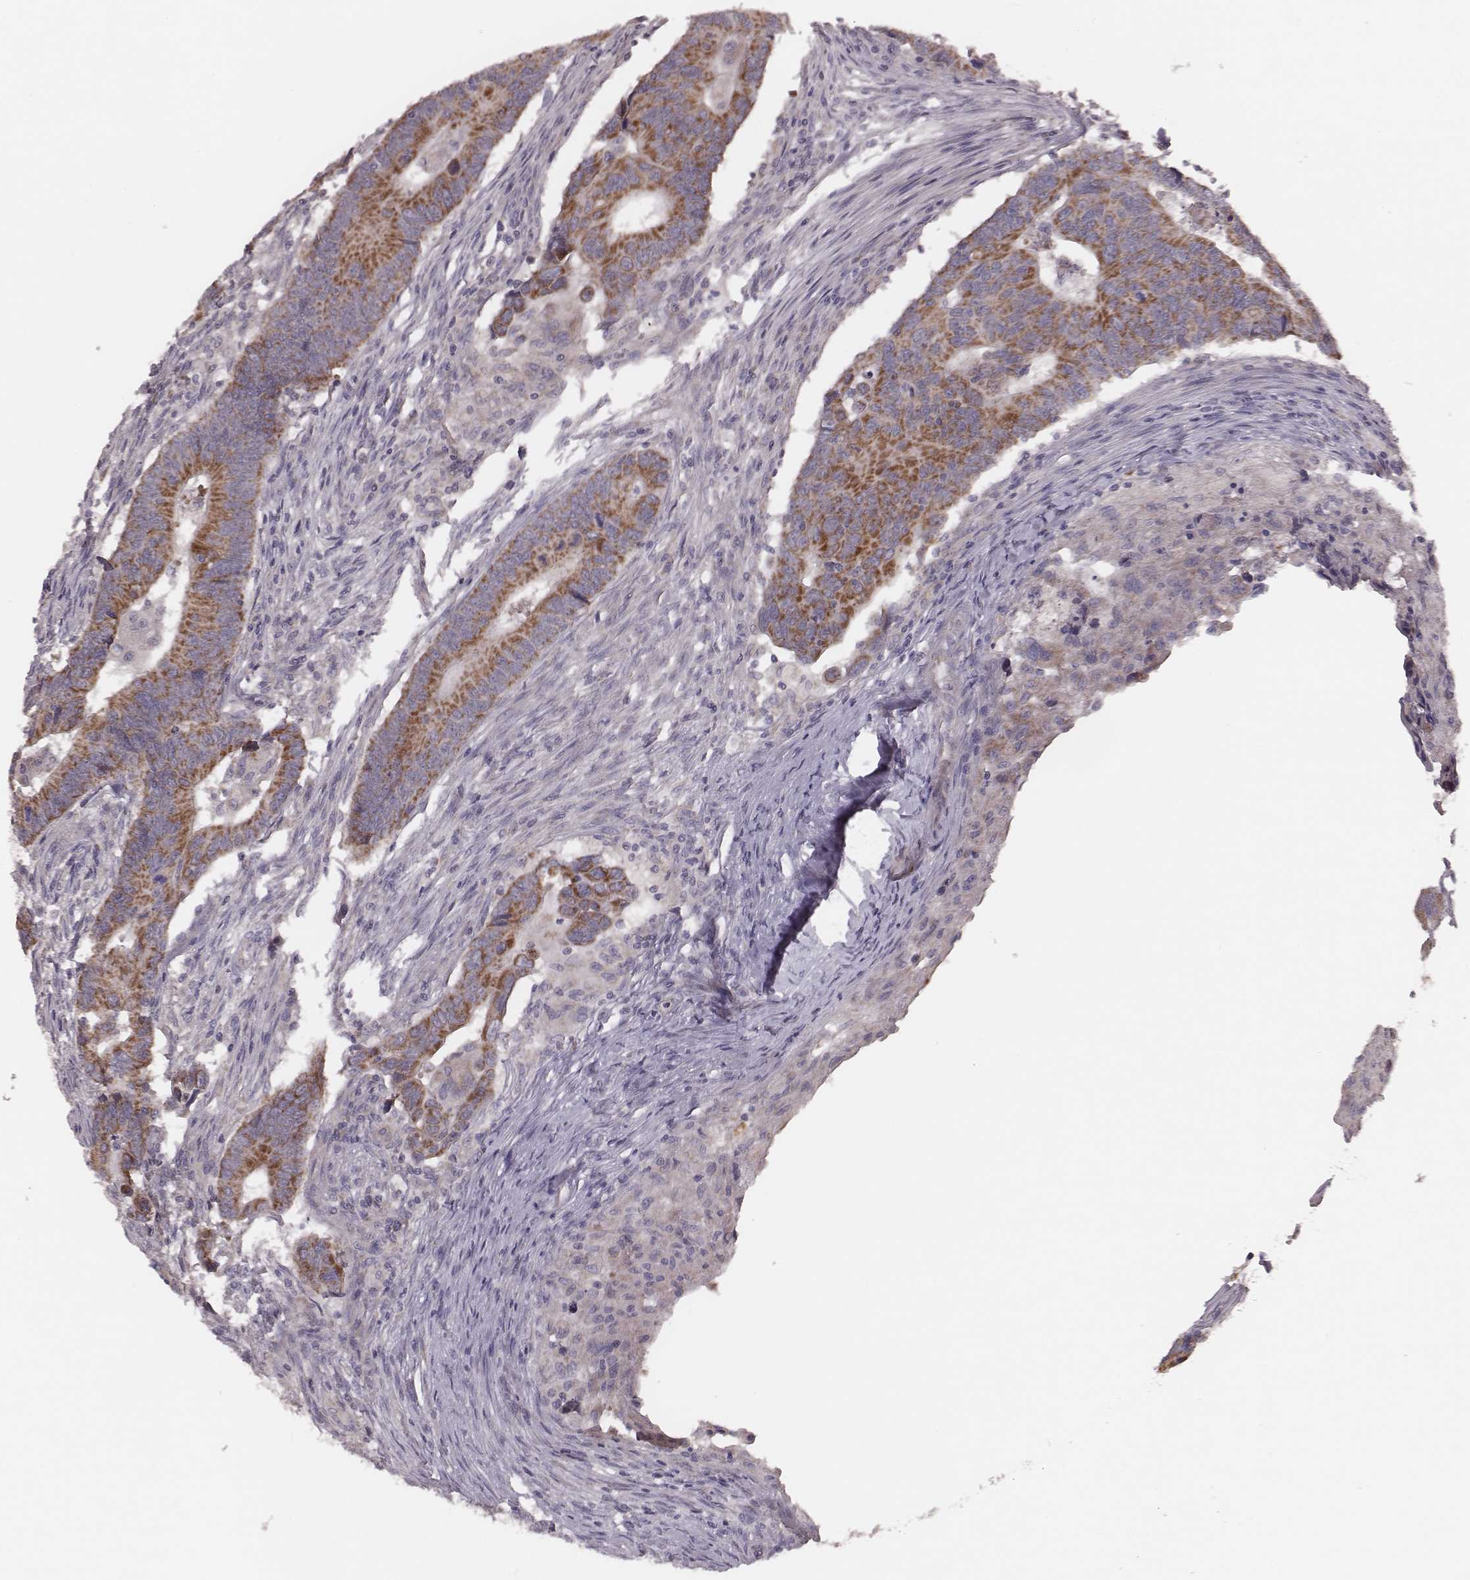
{"staining": {"intensity": "moderate", "quantity": ">75%", "location": "cytoplasmic/membranous"}, "tissue": "colorectal cancer", "cell_type": "Tumor cells", "image_type": "cancer", "snomed": [{"axis": "morphology", "description": "Adenocarcinoma, NOS"}, {"axis": "topography", "description": "Rectum"}], "caption": "IHC staining of colorectal cancer, which displays medium levels of moderate cytoplasmic/membranous expression in approximately >75% of tumor cells indicating moderate cytoplasmic/membranous protein expression. The staining was performed using DAB (brown) for protein detection and nuclei were counterstained in hematoxylin (blue).", "gene": "MRPS27", "patient": {"sex": "male", "age": 67}}